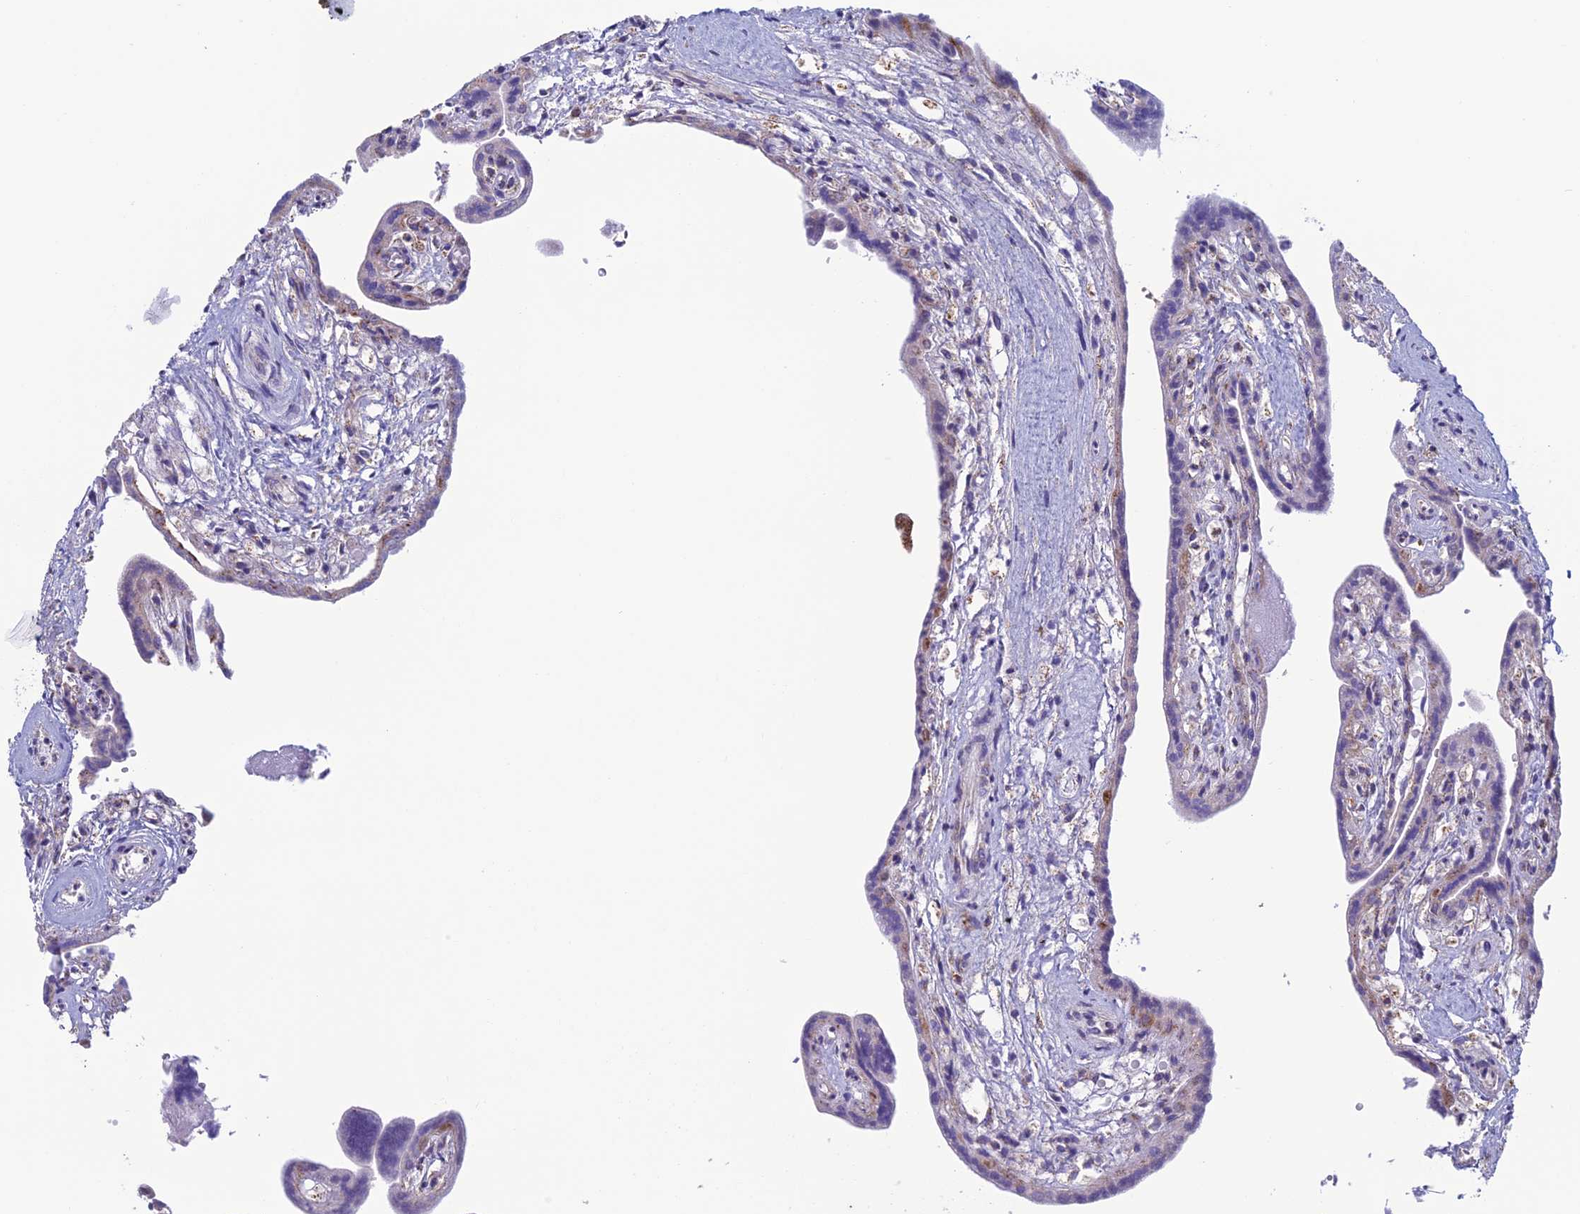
{"staining": {"intensity": "moderate", "quantity": ">75%", "location": "cytoplasmic/membranous"}, "tissue": "placenta", "cell_type": "Decidual cells", "image_type": "normal", "snomed": [{"axis": "morphology", "description": "Normal tissue, NOS"}, {"axis": "topography", "description": "Placenta"}], "caption": "Human placenta stained with a protein marker demonstrates moderate staining in decidual cells.", "gene": "ZNG1A", "patient": {"sex": "female", "age": 37}}